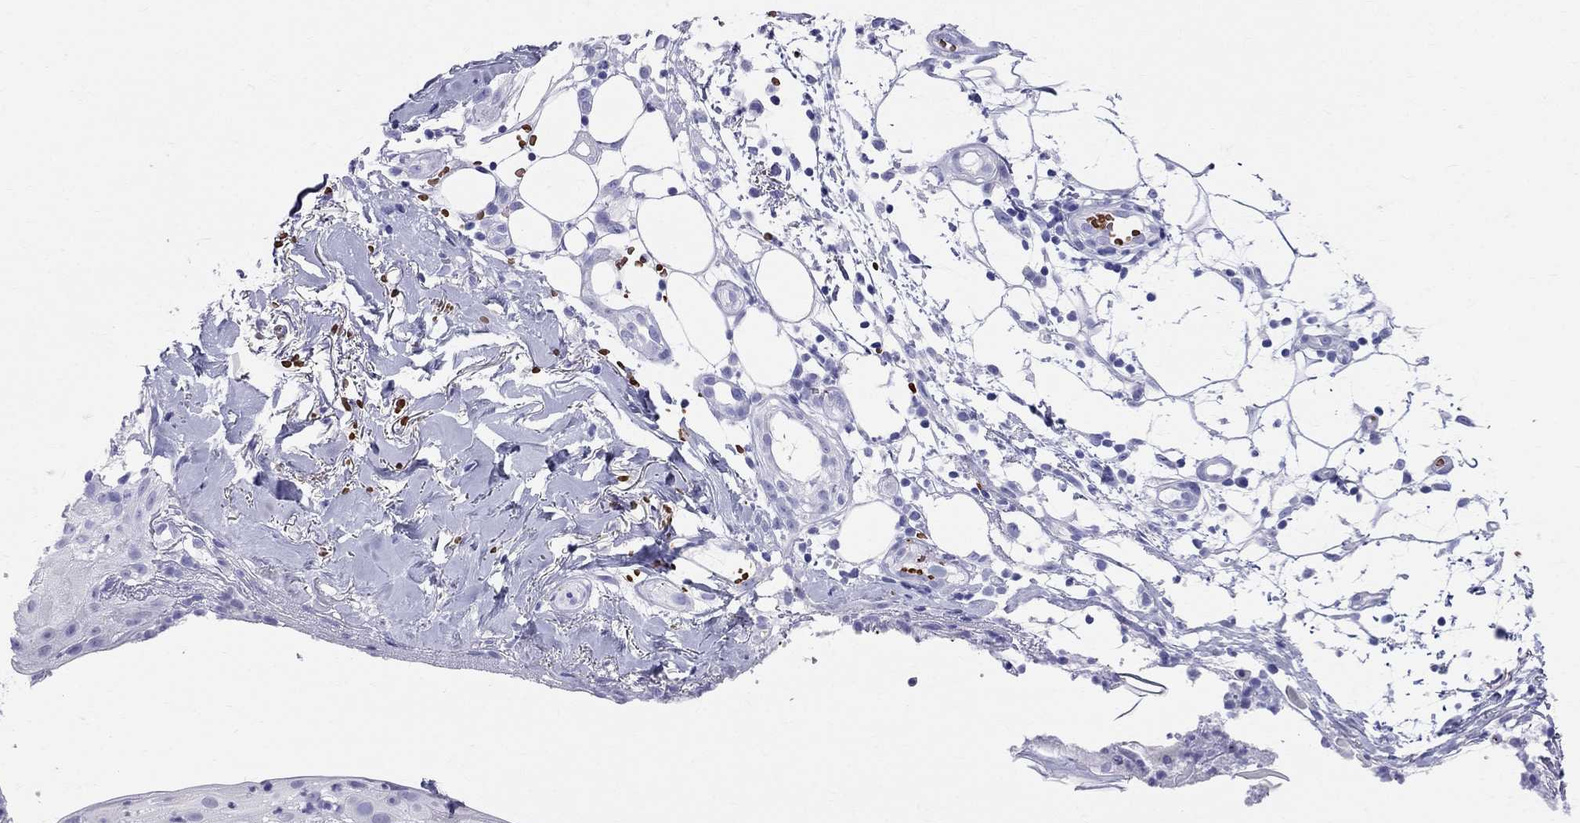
{"staining": {"intensity": "negative", "quantity": "none", "location": "none"}, "tissue": "skin cancer", "cell_type": "Tumor cells", "image_type": "cancer", "snomed": [{"axis": "morphology", "description": "Squamous cell carcinoma, NOS"}, {"axis": "topography", "description": "Skin"}], "caption": "This is a photomicrograph of IHC staining of skin cancer (squamous cell carcinoma), which shows no expression in tumor cells.", "gene": "DNAAF6", "patient": {"sex": "male", "age": 71}}